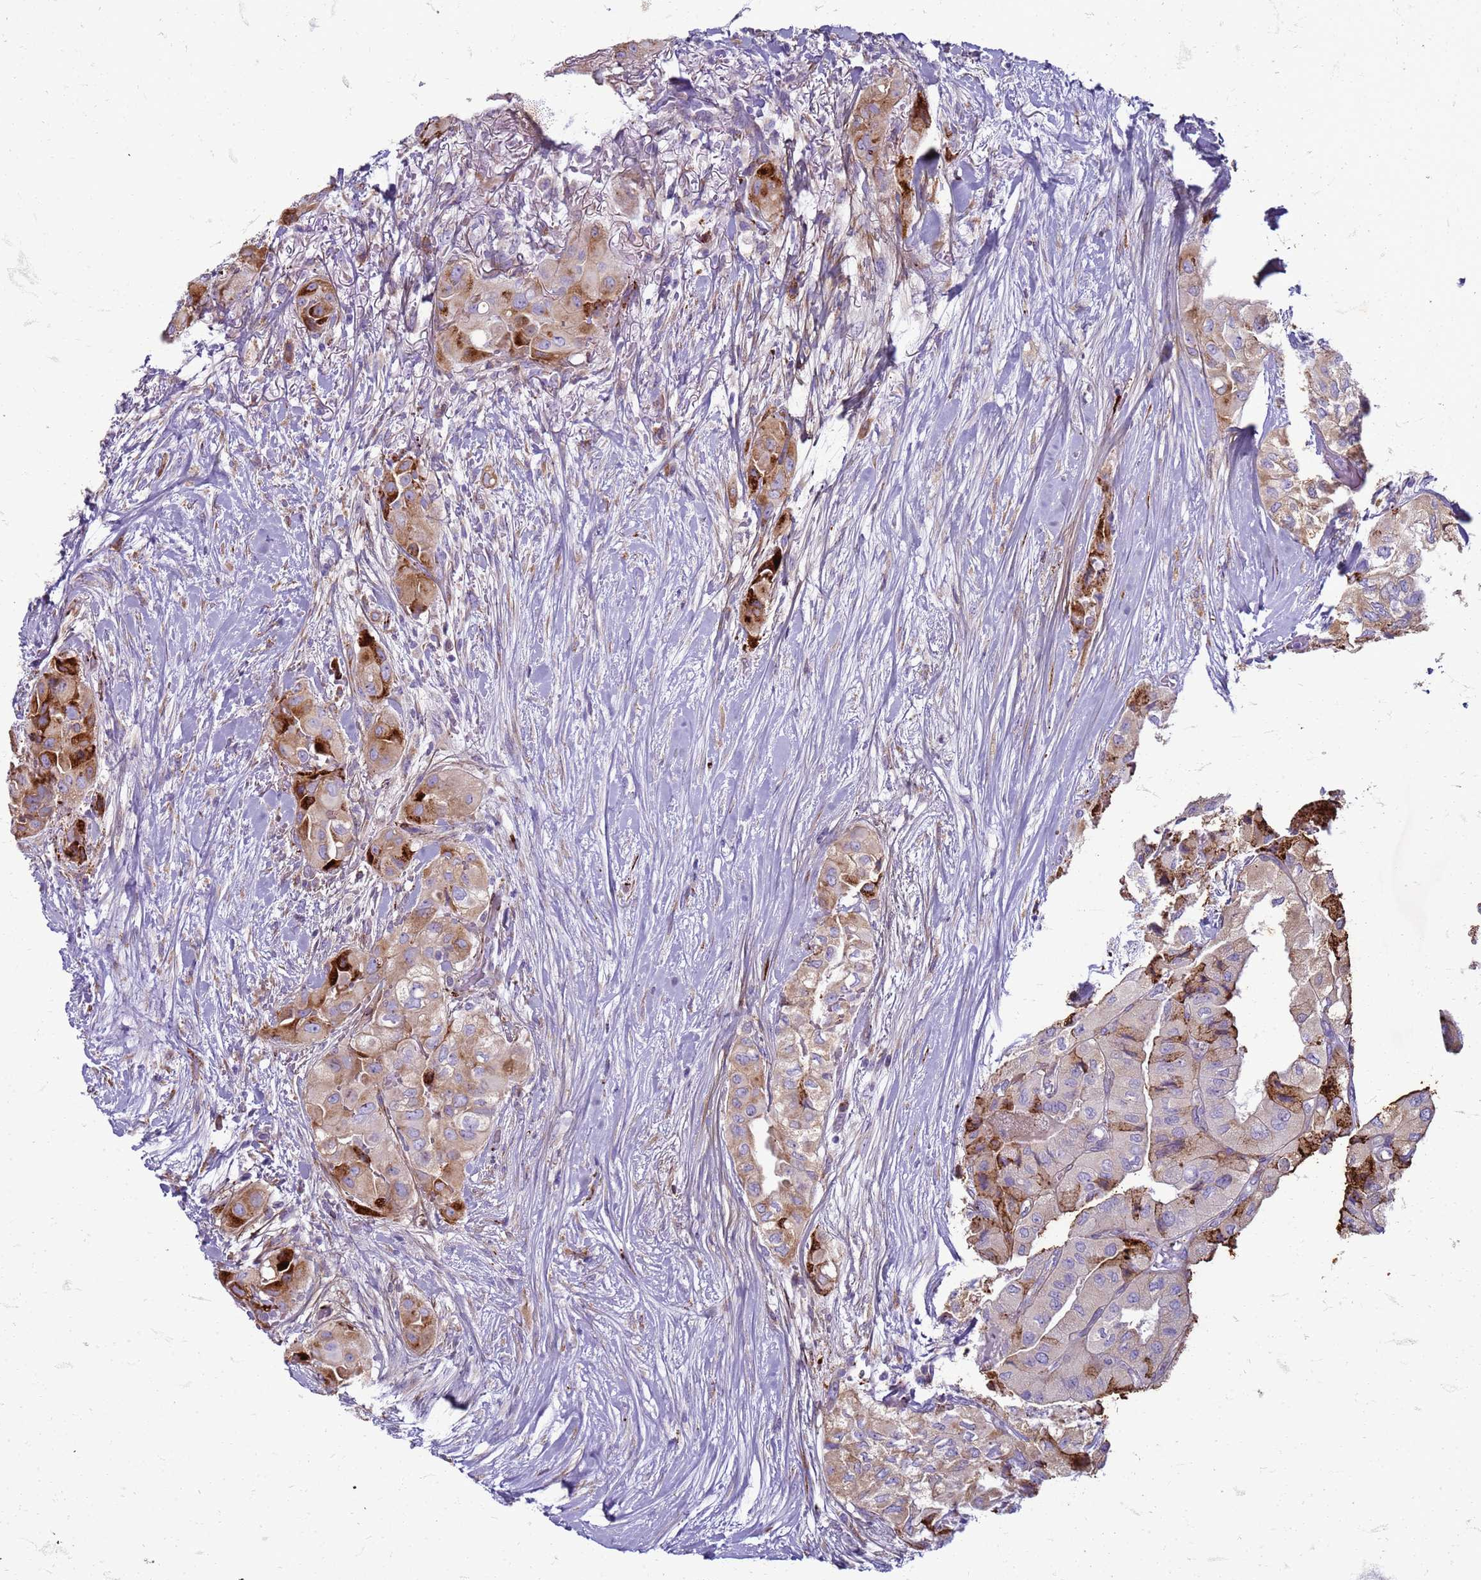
{"staining": {"intensity": "moderate", "quantity": "<25%", "location": "cytoplasmic/membranous"}, "tissue": "thyroid cancer", "cell_type": "Tumor cells", "image_type": "cancer", "snomed": [{"axis": "morphology", "description": "Papillary adenocarcinoma, NOS"}, {"axis": "topography", "description": "Thyroid gland"}], "caption": "Tumor cells demonstrate low levels of moderate cytoplasmic/membranous positivity in approximately <25% of cells in human thyroid cancer.", "gene": "PDK3", "patient": {"sex": "female", "age": 59}}